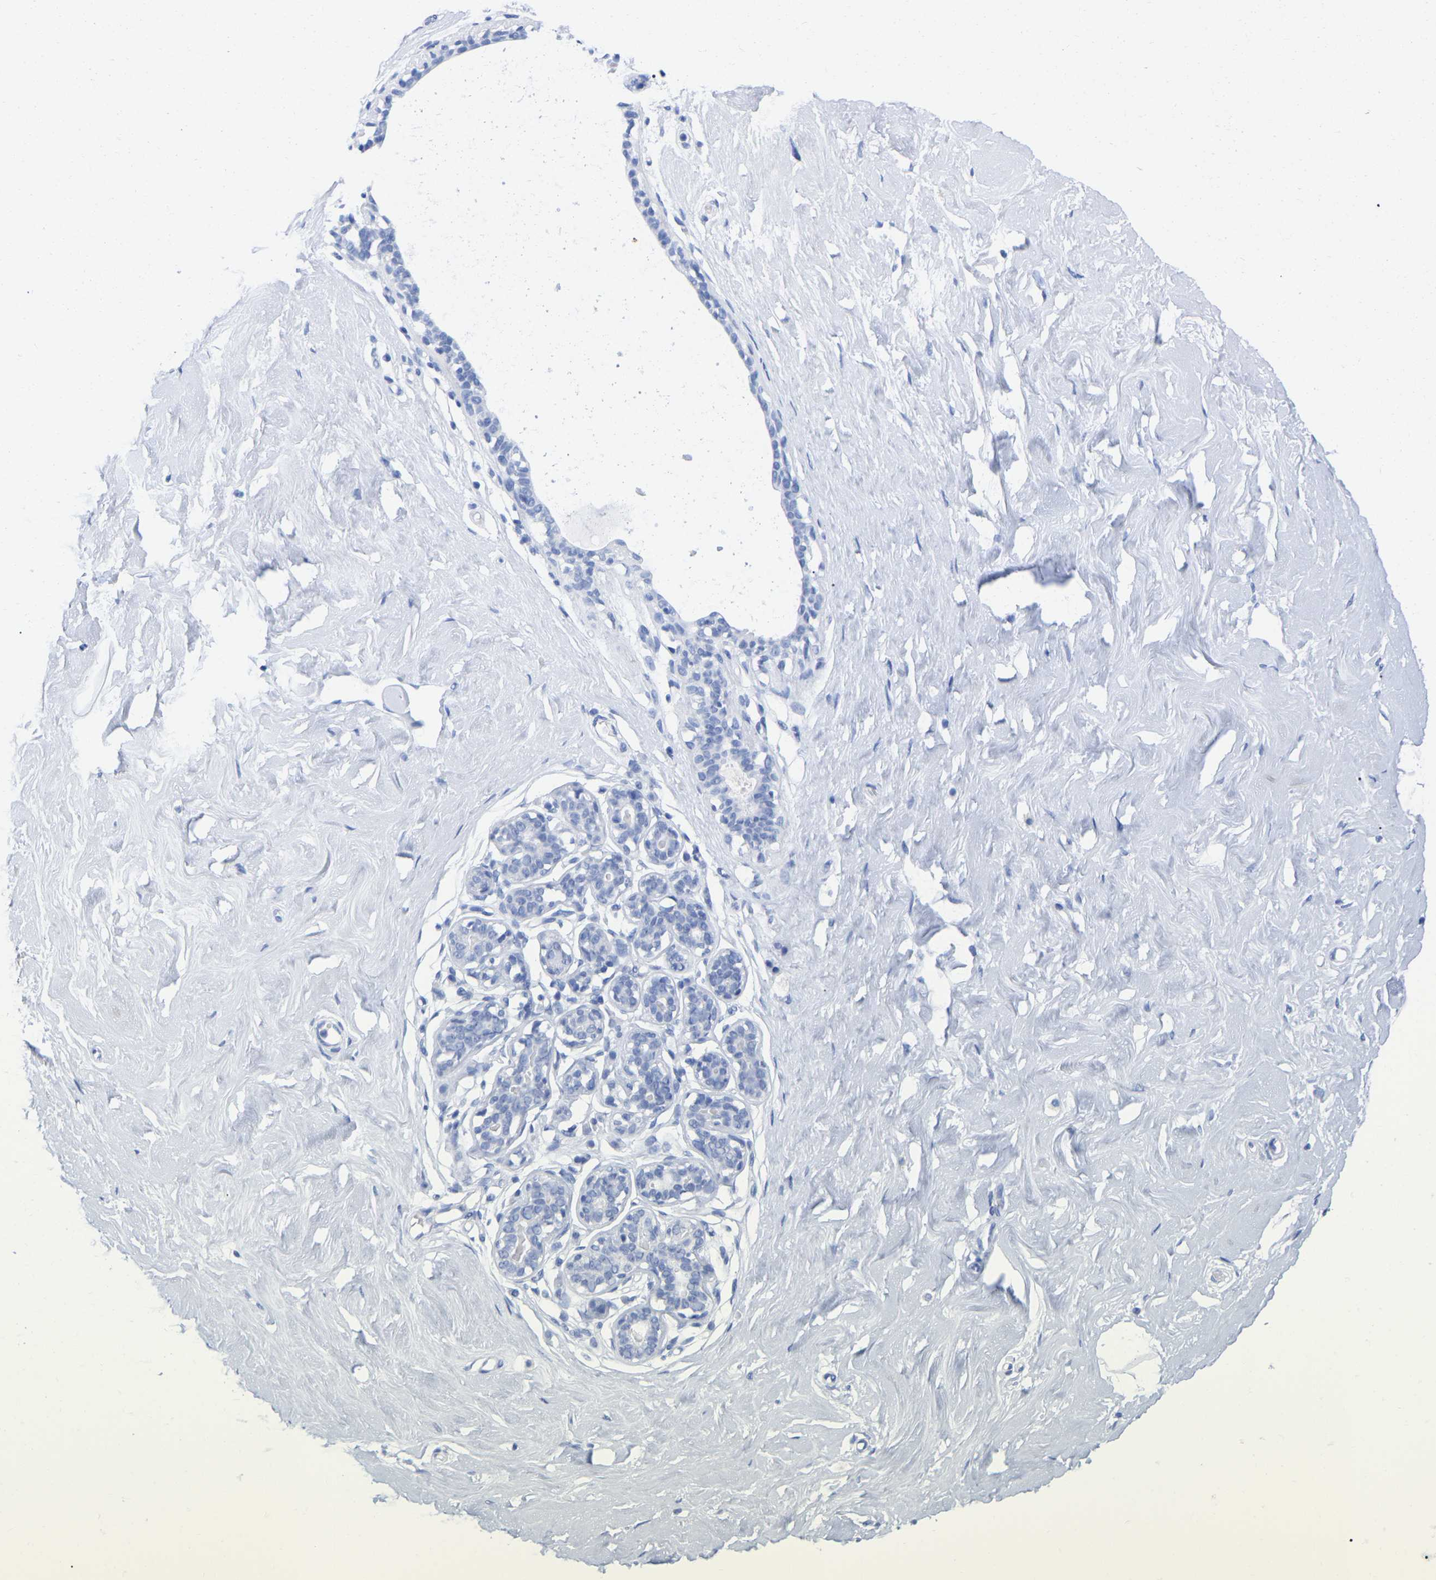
{"staining": {"intensity": "negative", "quantity": "none", "location": "none"}, "tissue": "breast", "cell_type": "Adipocytes", "image_type": "normal", "snomed": [{"axis": "morphology", "description": "Normal tissue, NOS"}, {"axis": "topography", "description": "Breast"}], "caption": "IHC of normal human breast displays no positivity in adipocytes.", "gene": "HAPLN1", "patient": {"sex": "female", "age": 23}}